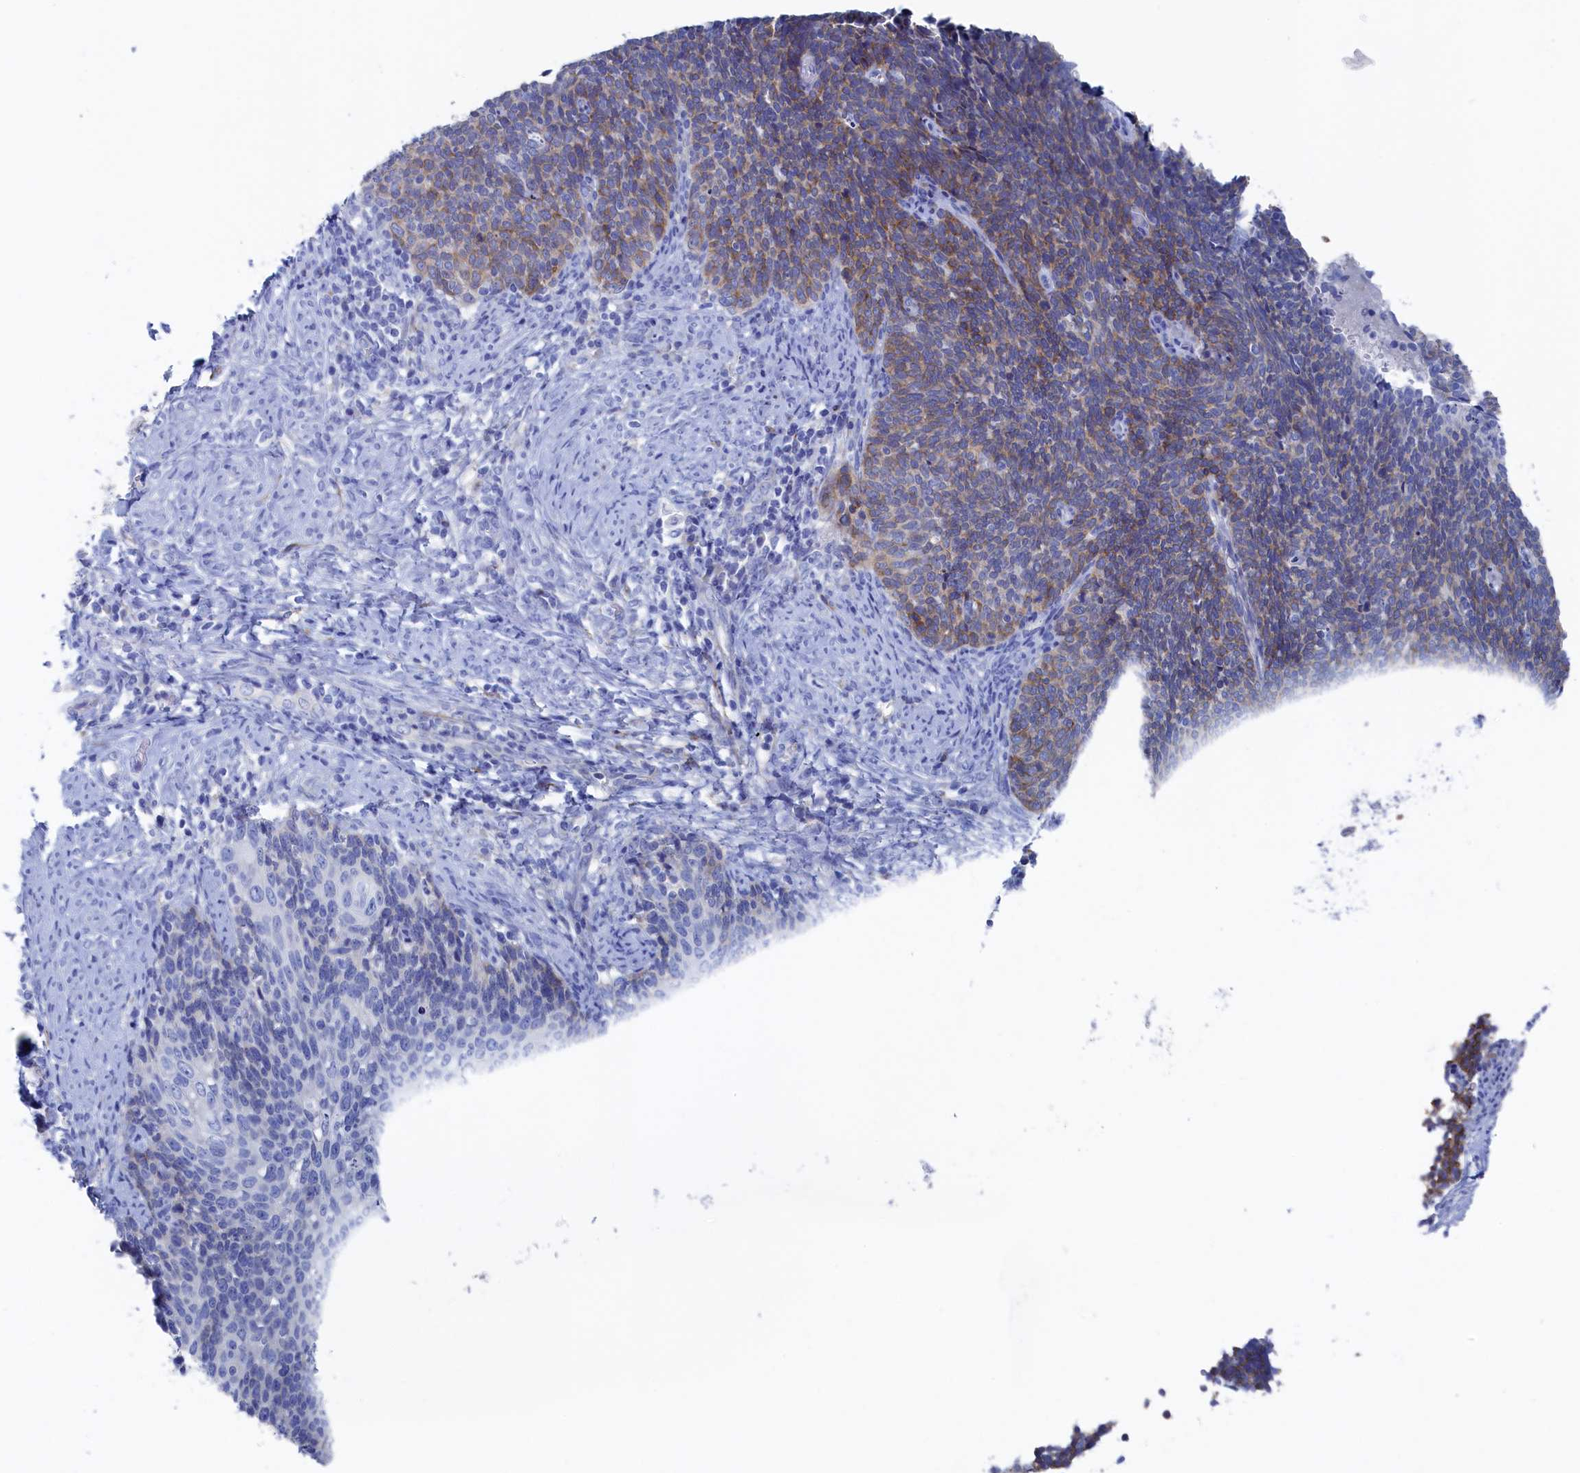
{"staining": {"intensity": "weak", "quantity": "25%-75%", "location": "cytoplasmic/membranous"}, "tissue": "cervical cancer", "cell_type": "Tumor cells", "image_type": "cancer", "snomed": [{"axis": "morphology", "description": "Squamous cell carcinoma, NOS"}, {"axis": "topography", "description": "Cervix"}], "caption": "Approximately 25%-75% of tumor cells in squamous cell carcinoma (cervical) exhibit weak cytoplasmic/membranous protein staining as visualized by brown immunohistochemical staining.", "gene": "TMOD2", "patient": {"sex": "female", "age": 39}}